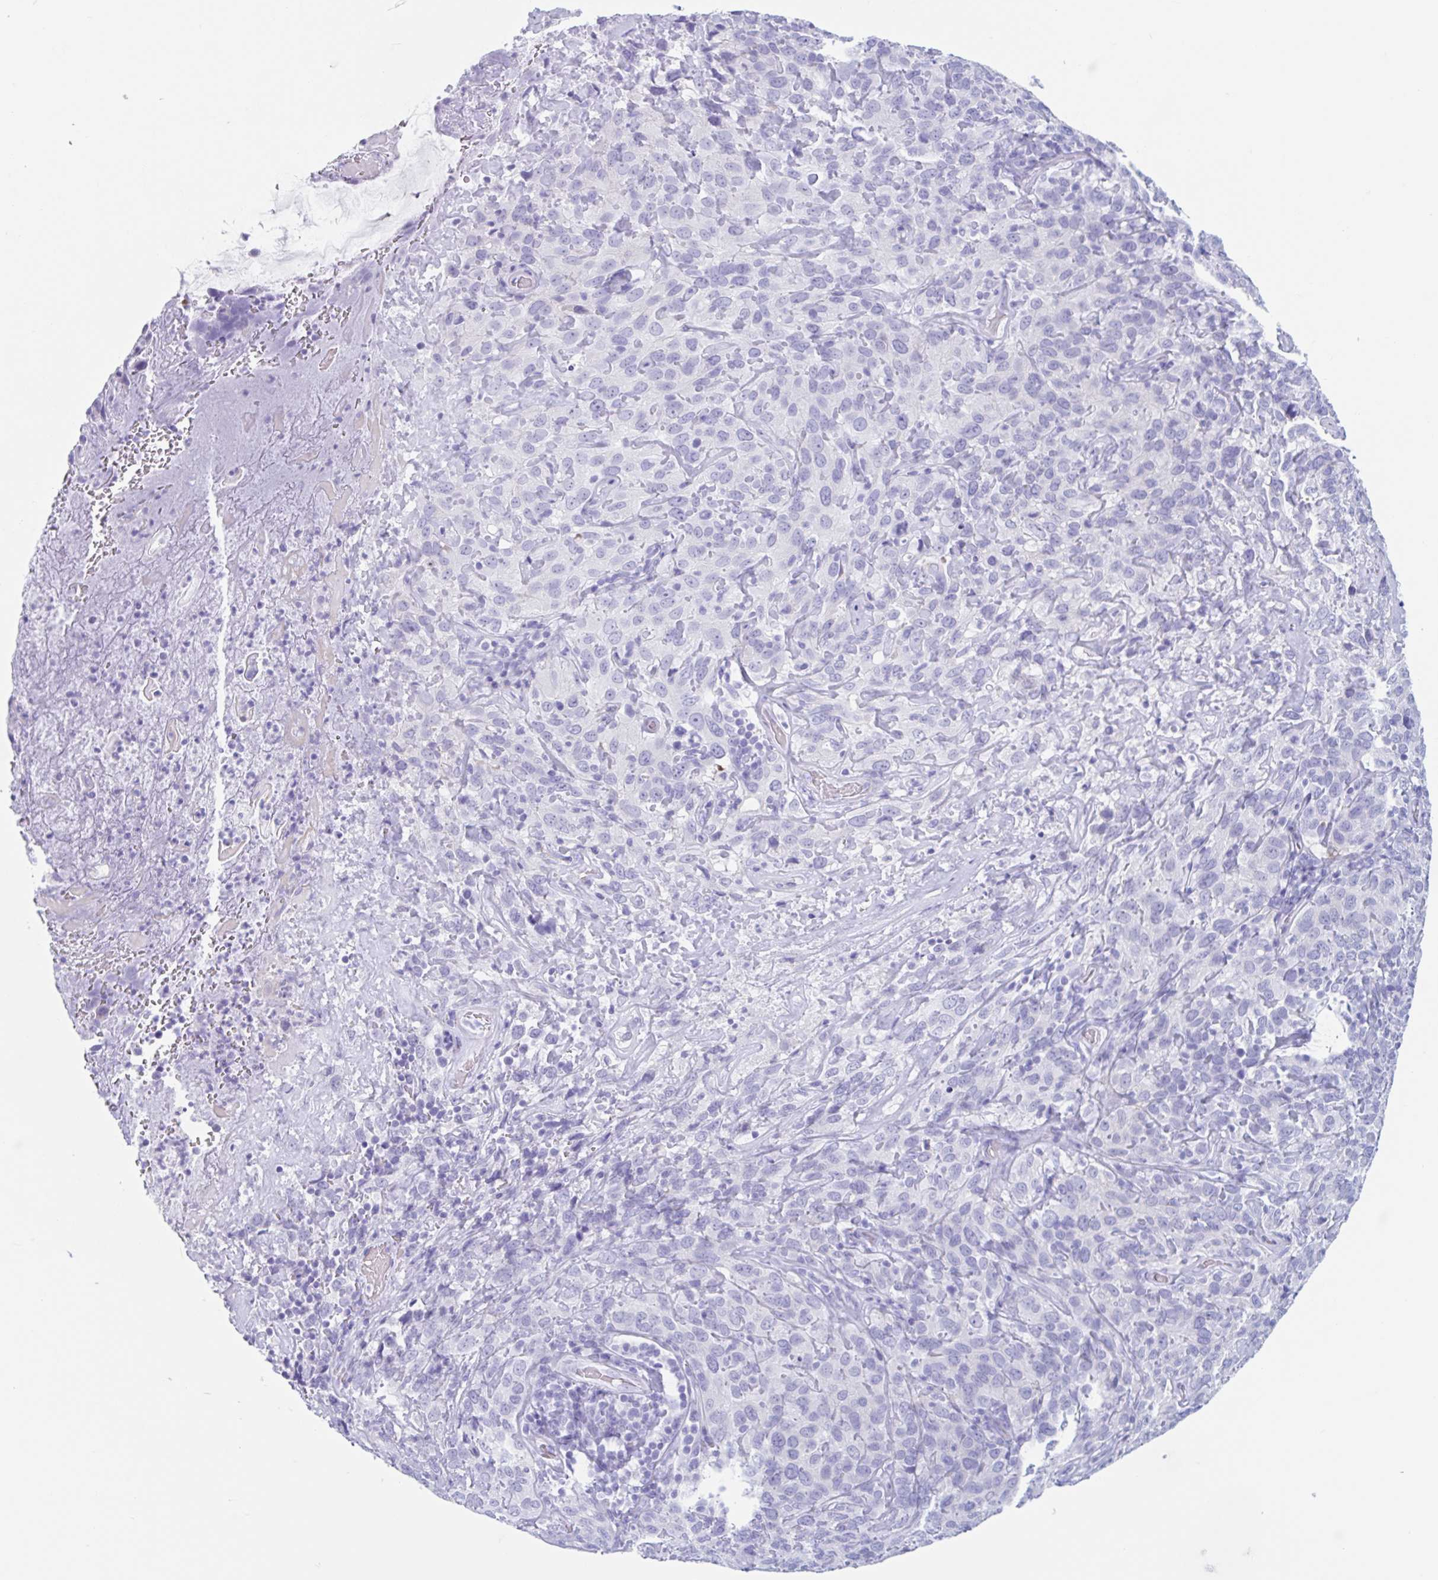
{"staining": {"intensity": "negative", "quantity": "none", "location": "none"}, "tissue": "cervical cancer", "cell_type": "Tumor cells", "image_type": "cancer", "snomed": [{"axis": "morphology", "description": "Squamous cell carcinoma, NOS"}, {"axis": "topography", "description": "Cervix"}], "caption": "A photomicrograph of human cervical cancer (squamous cell carcinoma) is negative for staining in tumor cells.", "gene": "CPTP", "patient": {"sex": "female", "age": 51}}